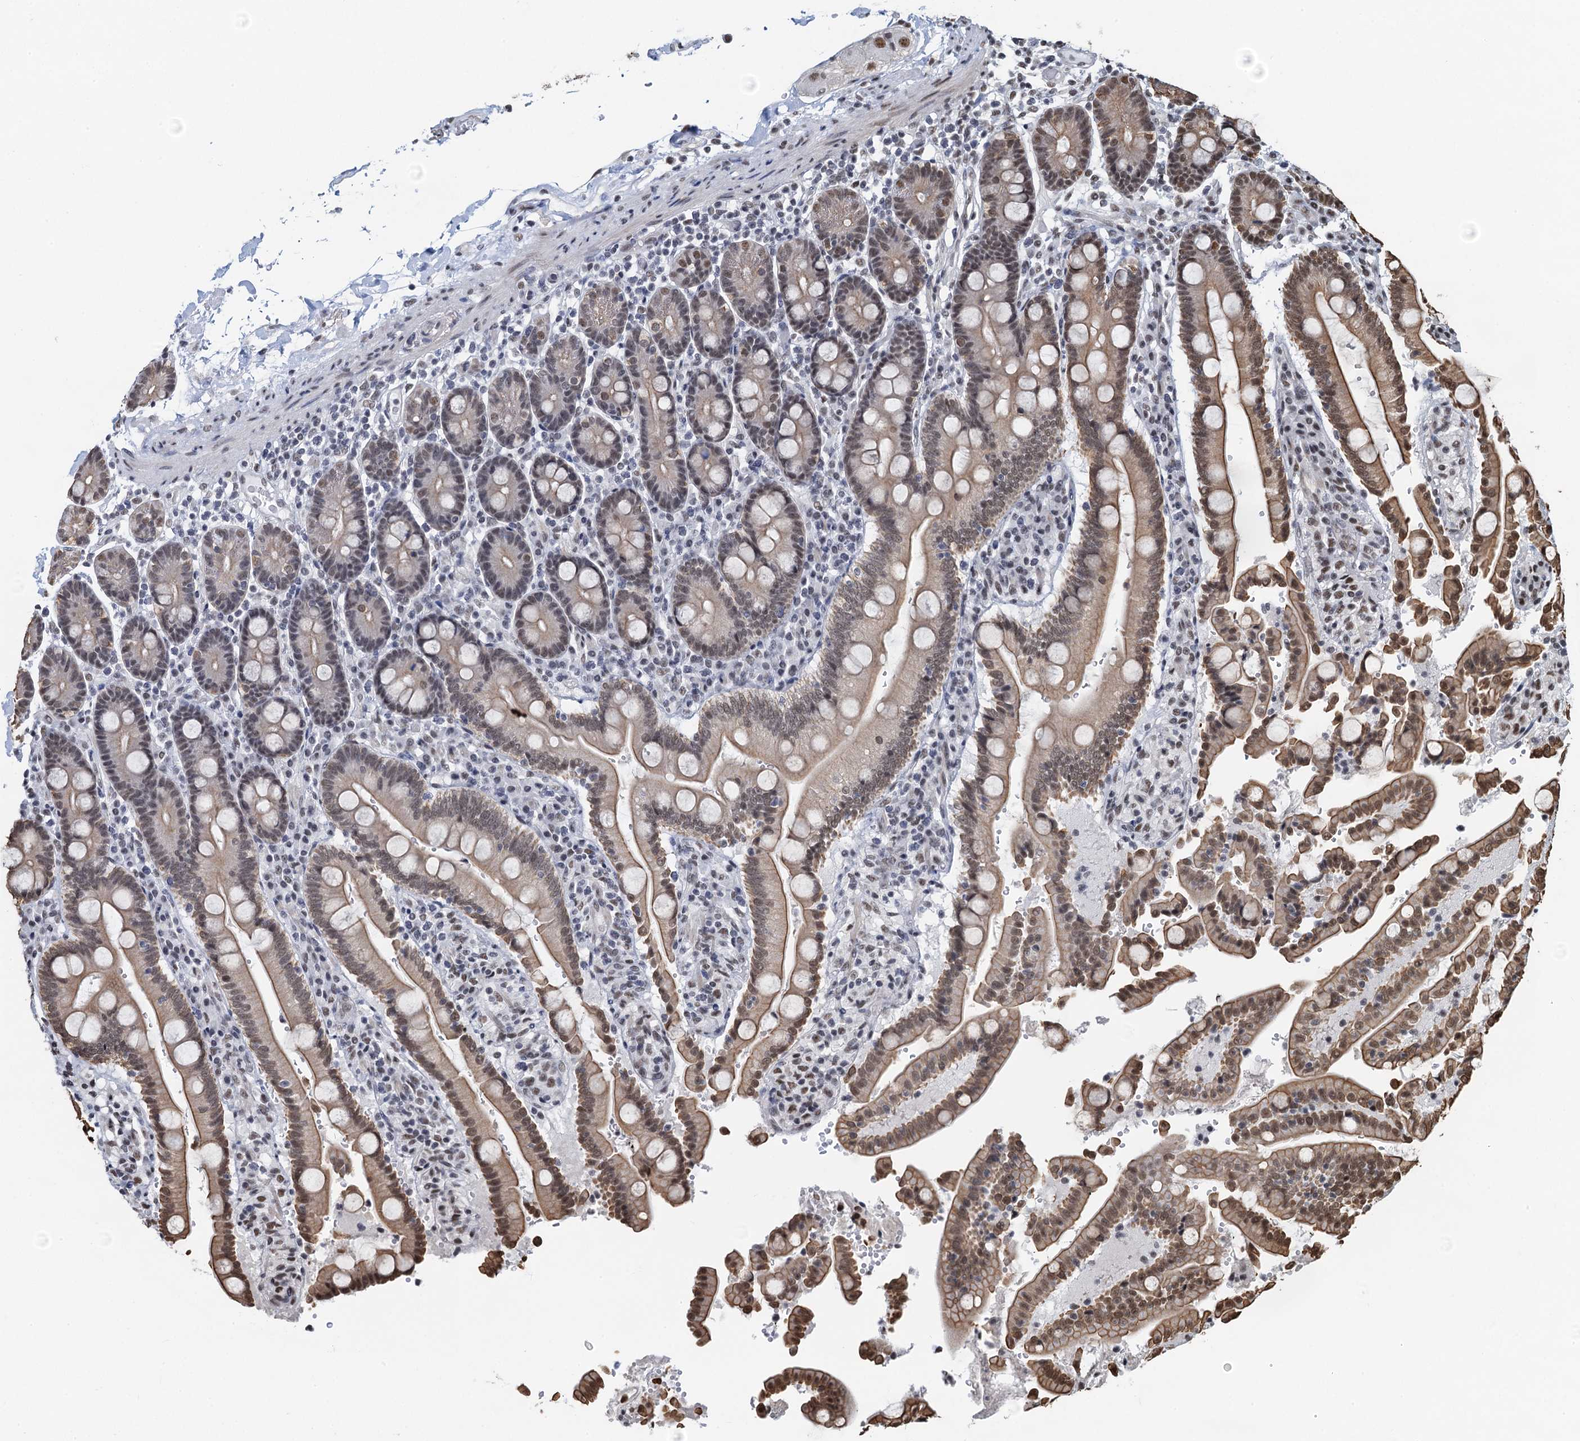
{"staining": {"intensity": "moderate", "quantity": "25%-75%", "location": "cytoplasmic/membranous,nuclear"}, "tissue": "duodenum", "cell_type": "Glandular cells", "image_type": "normal", "snomed": [{"axis": "morphology", "description": "Normal tissue, NOS"}, {"axis": "topography", "description": "Small intestine, NOS"}], "caption": "A high-resolution micrograph shows immunohistochemistry (IHC) staining of normal duodenum, which demonstrates moderate cytoplasmic/membranous,nuclear expression in about 25%-75% of glandular cells. Ihc stains the protein of interest in brown and the nuclei are stained blue.", "gene": "ZNF609", "patient": {"sex": "female", "age": 71}}